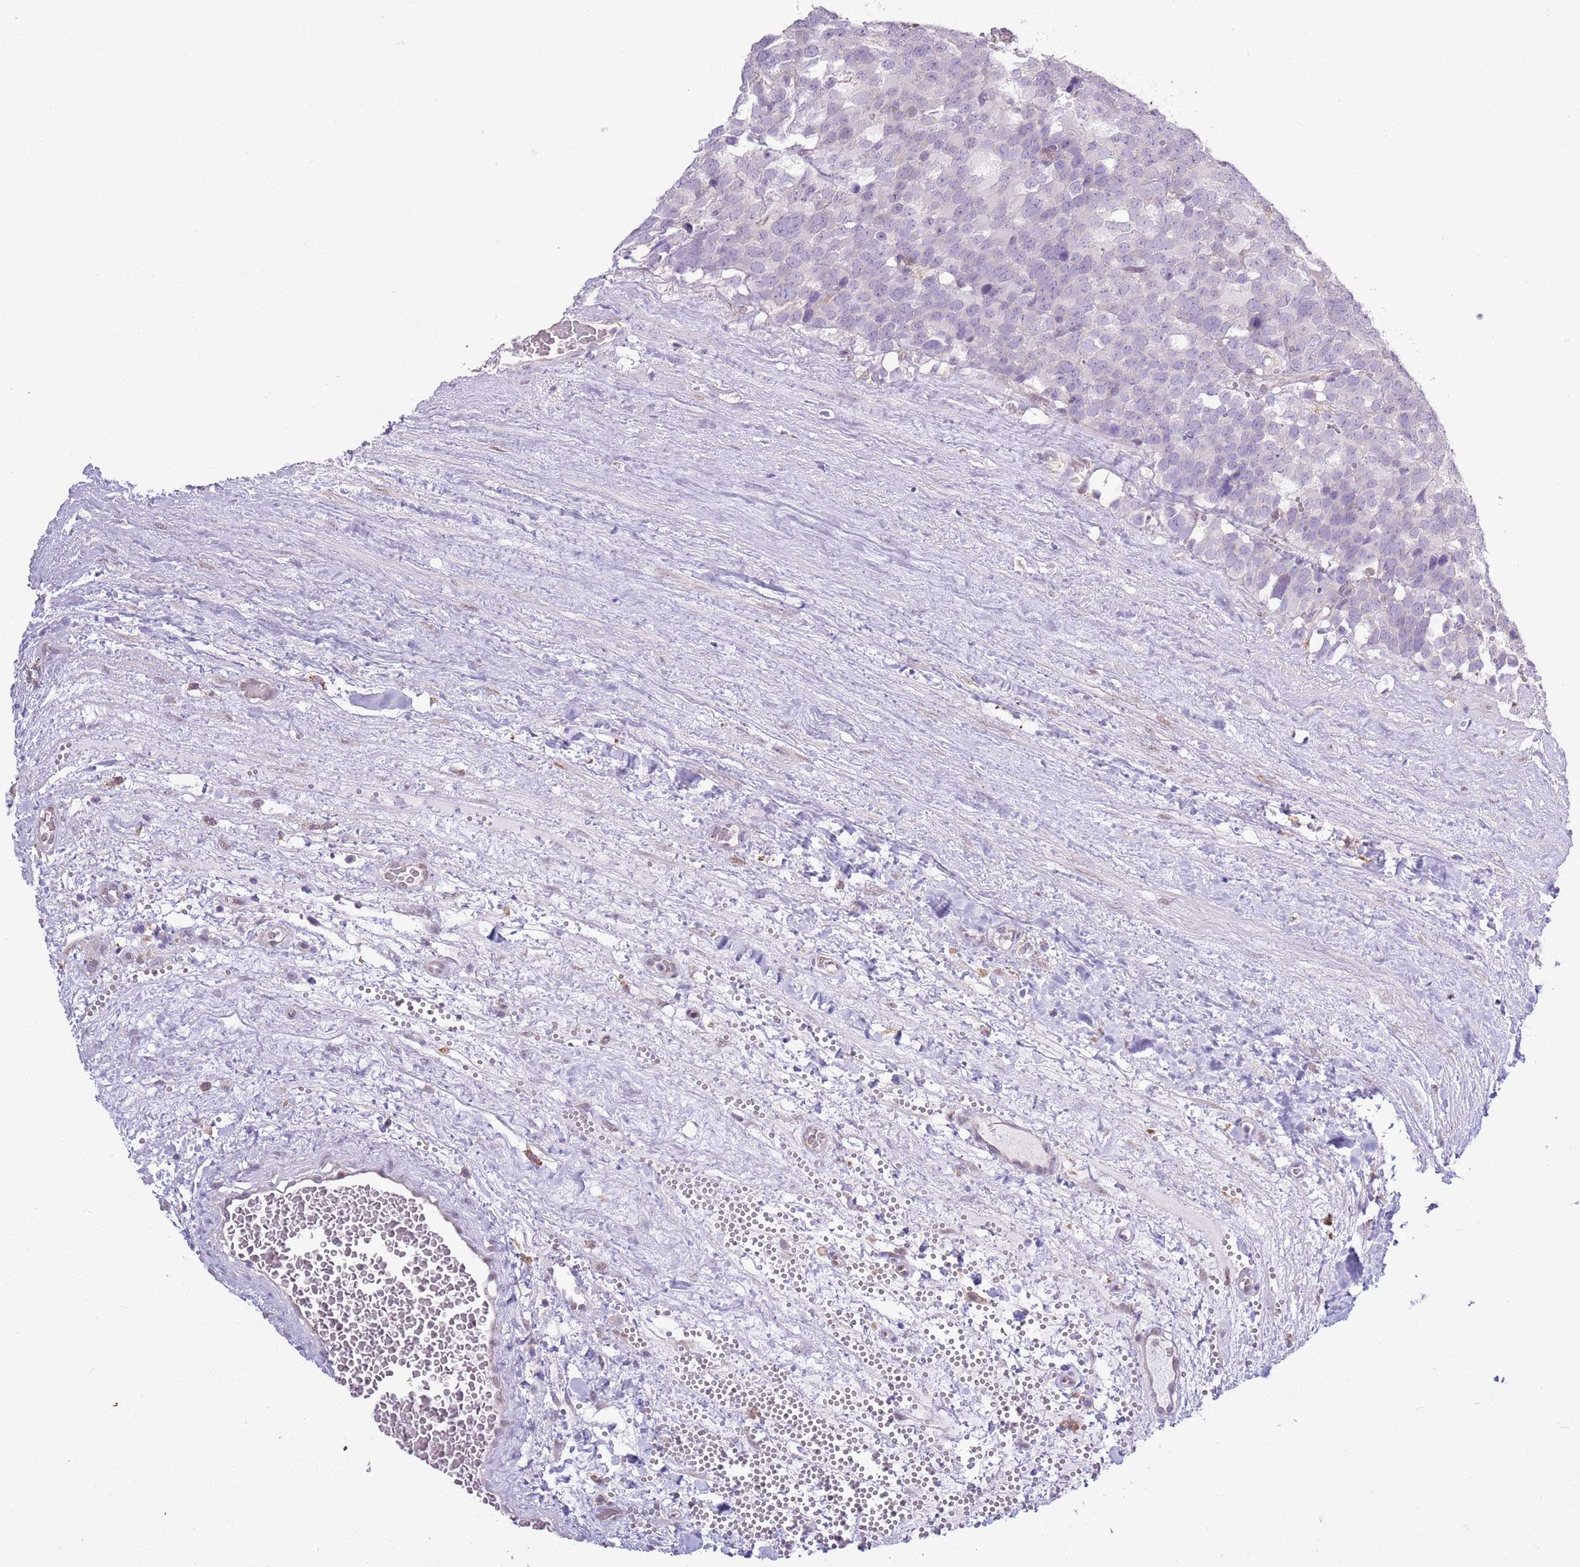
{"staining": {"intensity": "negative", "quantity": "none", "location": "none"}, "tissue": "testis cancer", "cell_type": "Tumor cells", "image_type": "cancer", "snomed": [{"axis": "morphology", "description": "Seminoma, NOS"}, {"axis": "topography", "description": "Testis"}], "caption": "High magnification brightfield microscopy of seminoma (testis) stained with DAB (brown) and counterstained with hematoxylin (blue): tumor cells show no significant staining. Brightfield microscopy of immunohistochemistry stained with DAB (brown) and hematoxylin (blue), captured at high magnification.", "gene": "CAPN9", "patient": {"sex": "male", "age": 71}}